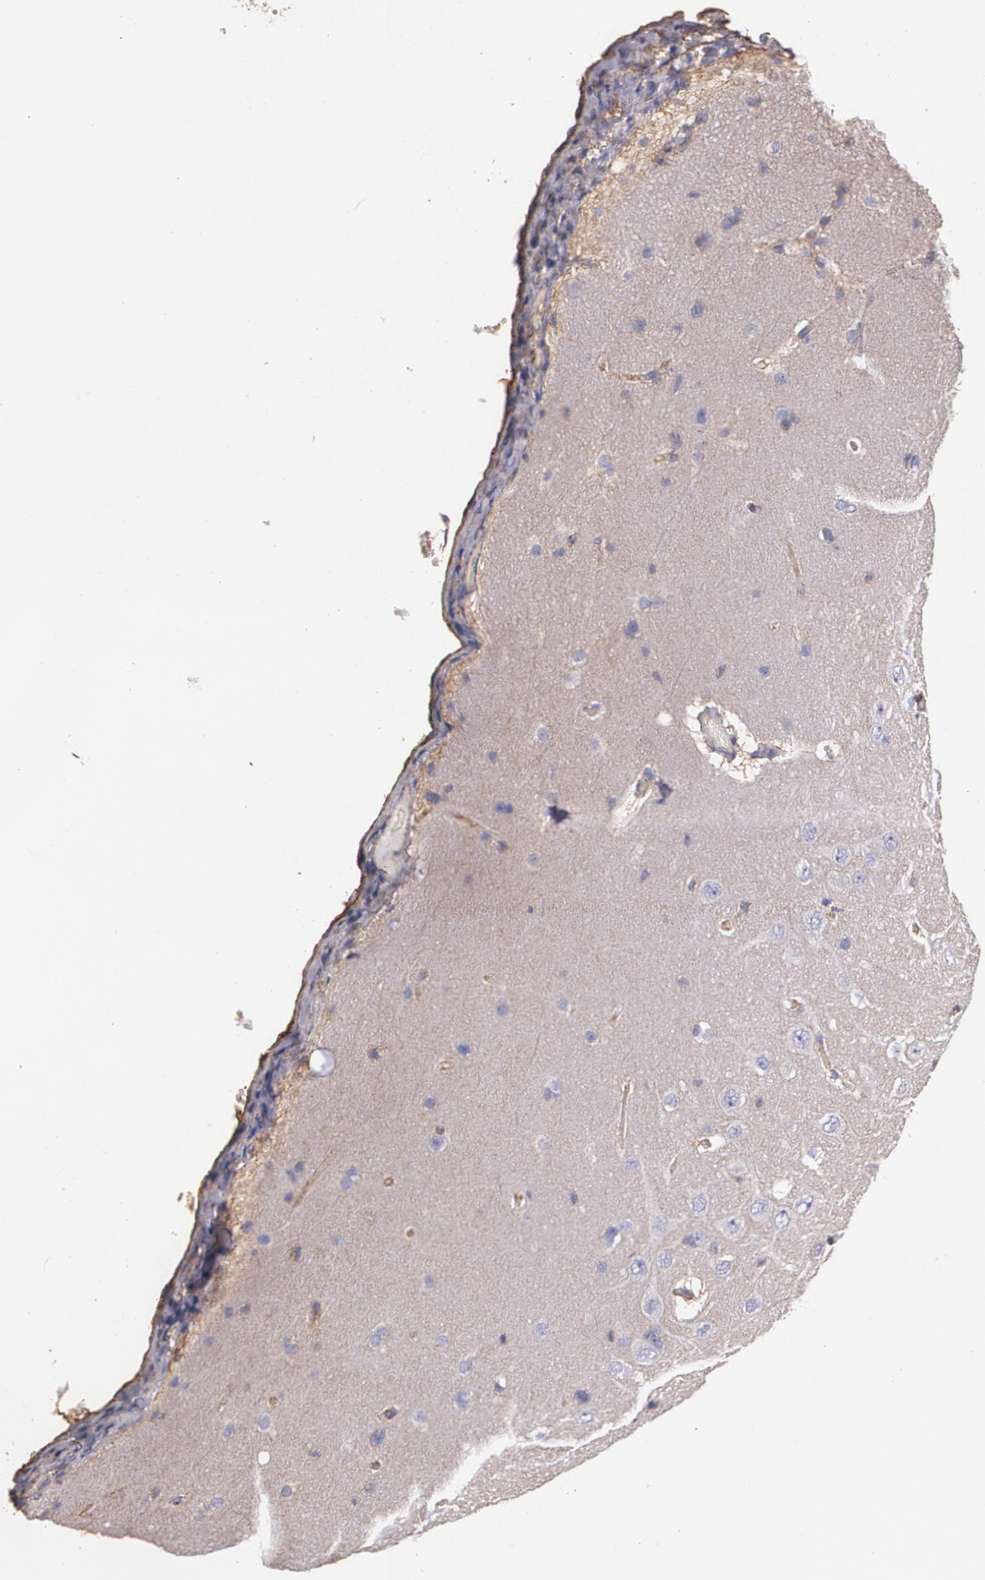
{"staining": {"intensity": "moderate", "quantity": ">75%", "location": "cytoplasmic/membranous"}, "tissue": "cerebral cortex", "cell_type": "Endothelial cells", "image_type": "normal", "snomed": [{"axis": "morphology", "description": "Normal tissue, NOS"}, {"axis": "topography", "description": "Cerebral cortex"}], "caption": "Immunohistochemical staining of normal cerebral cortex shows medium levels of moderate cytoplasmic/membranous positivity in about >75% of endothelial cells. Ihc stains the protein in brown and the nuclei are stained blue.", "gene": "TJP1", "patient": {"sex": "female", "age": 45}}